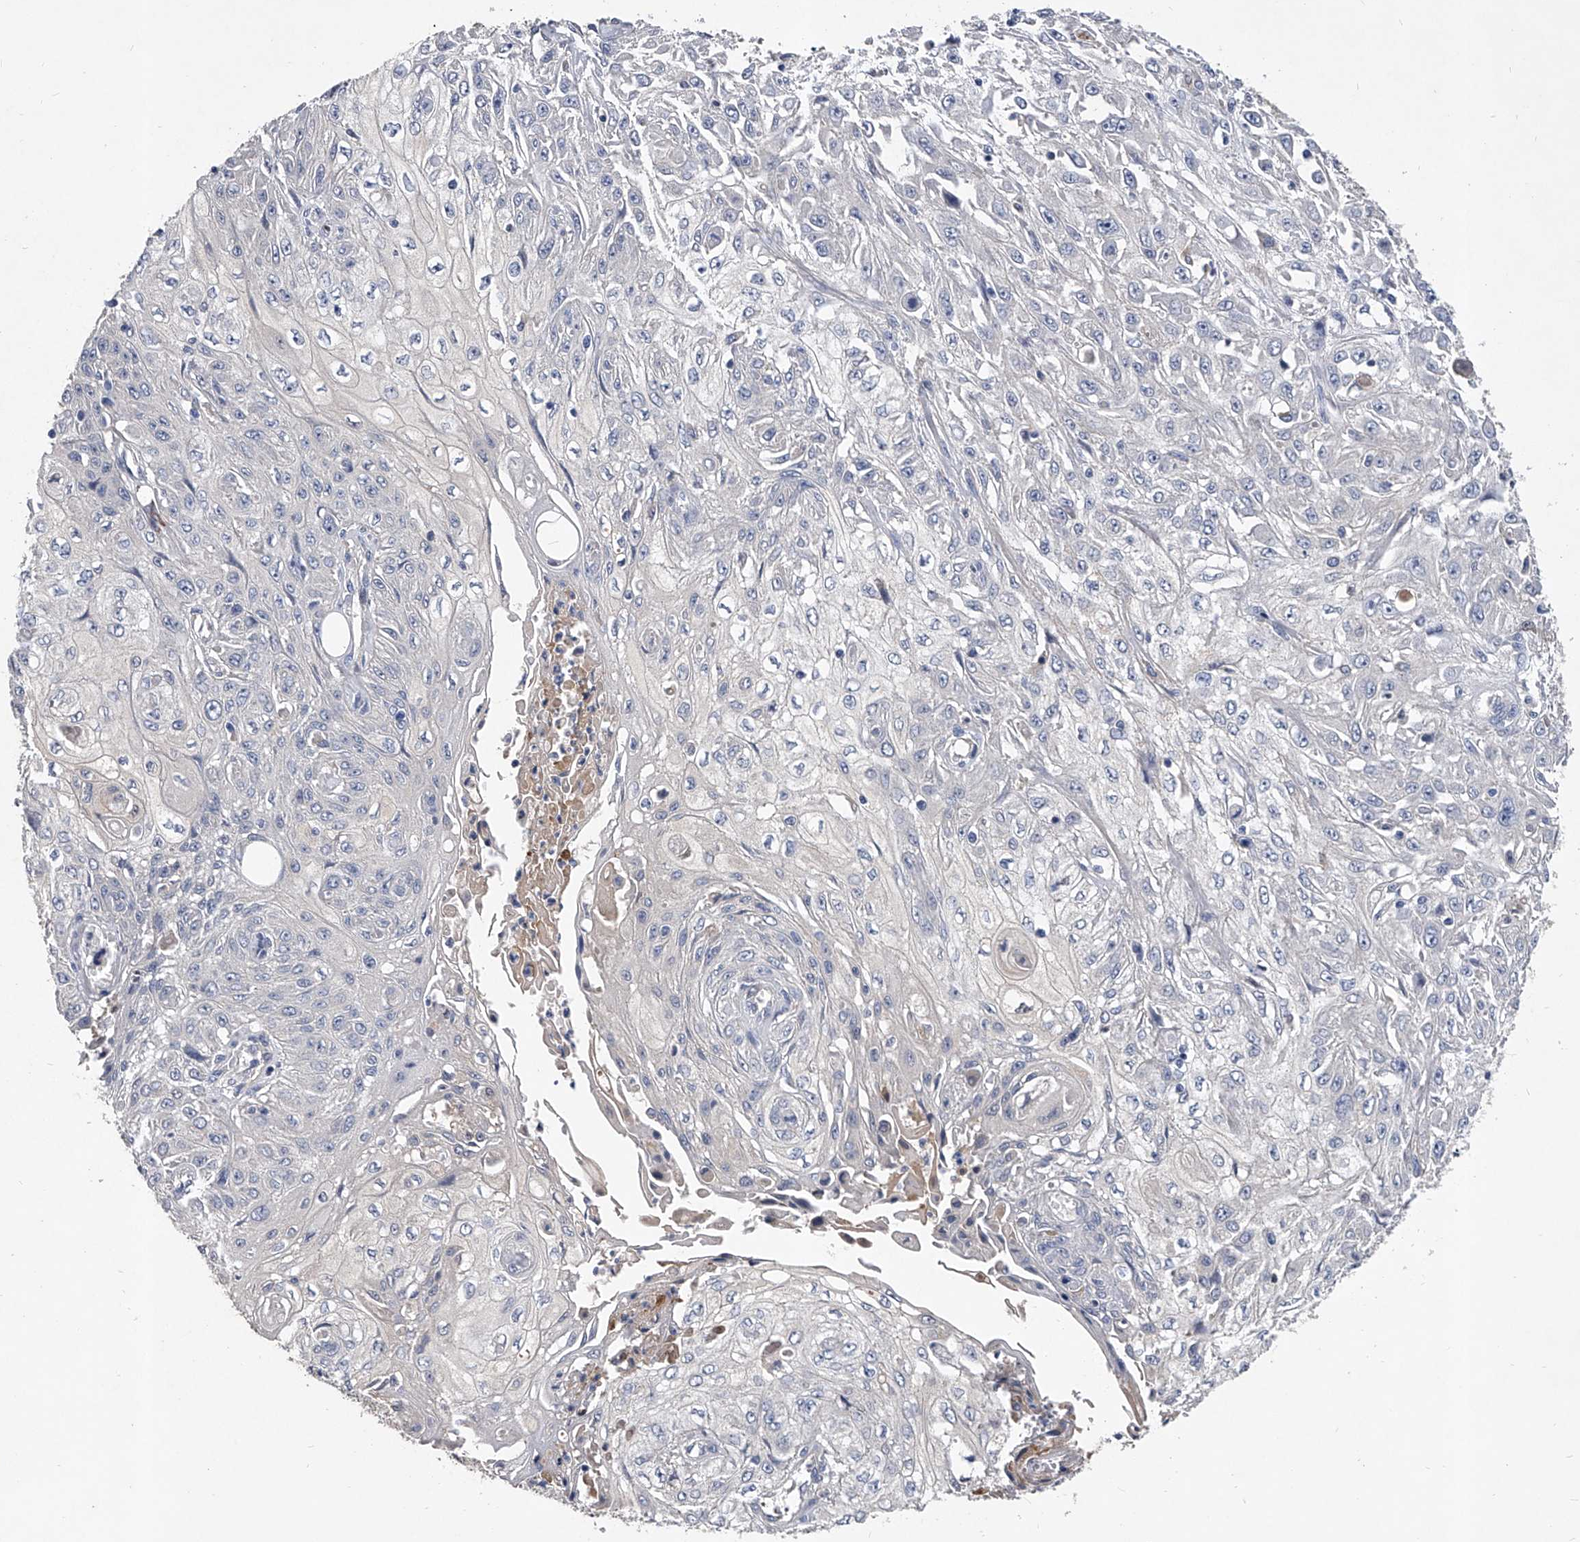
{"staining": {"intensity": "negative", "quantity": "none", "location": "none"}, "tissue": "skin cancer", "cell_type": "Tumor cells", "image_type": "cancer", "snomed": [{"axis": "morphology", "description": "Squamous cell carcinoma, NOS"}, {"axis": "morphology", "description": "Squamous cell carcinoma, metastatic, NOS"}, {"axis": "topography", "description": "Skin"}, {"axis": "topography", "description": "Lymph node"}], "caption": "IHC micrograph of metastatic squamous cell carcinoma (skin) stained for a protein (brown), which demonstrates no expression in tumor cells.", "gene": "C5", "patient": {"sex": "male", "age": 75}}